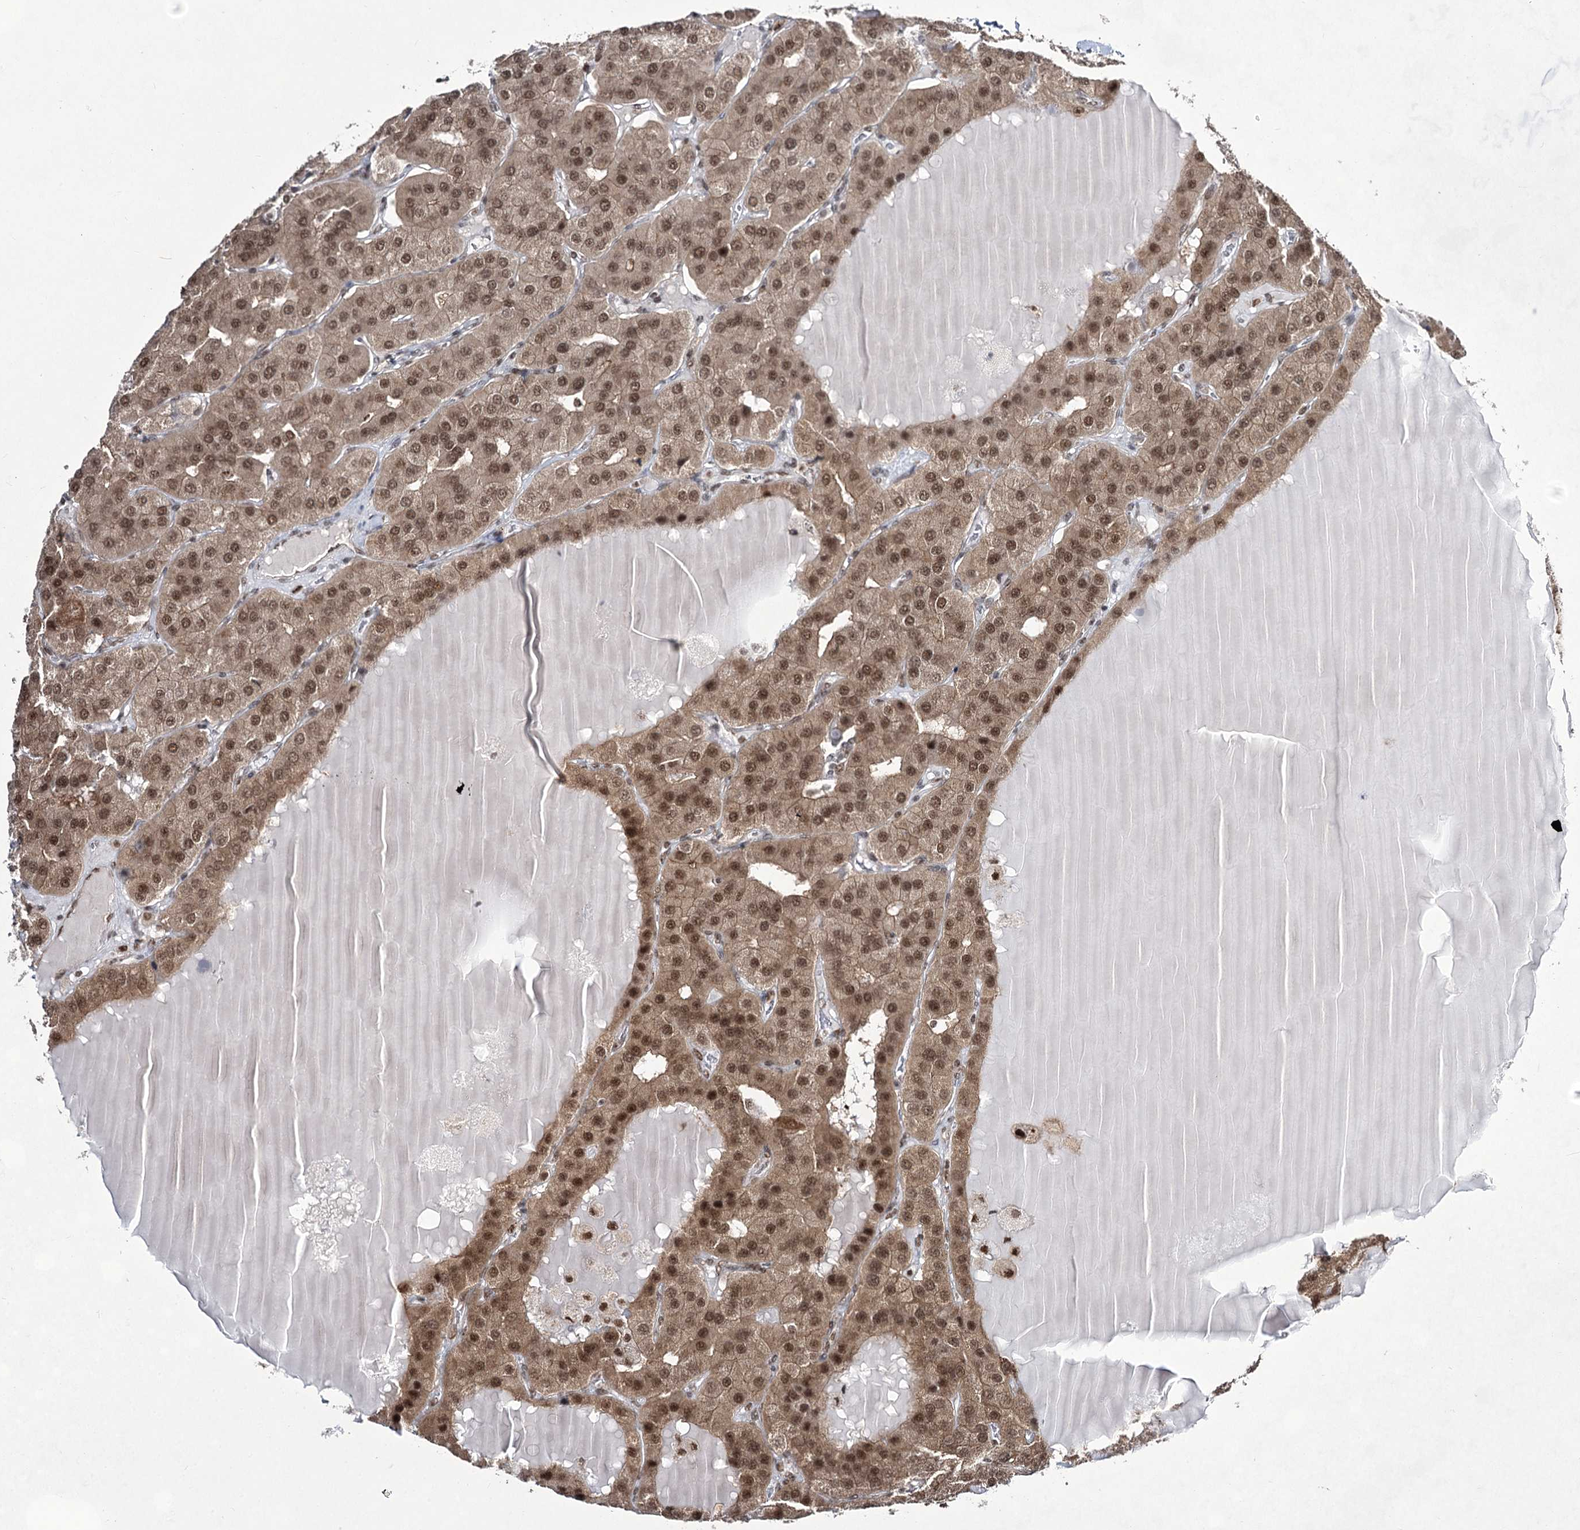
{"staining": {"intensity": "strong", "quantity": ">75%", "location": "cytoplasmic/membranous,nuclear"}, "tissue": "parathyroid gland", "cell_type": "Glandular cells", "image_type": "normal", "snomed": [{"axis": "morphology", "description": "Normal tissue, NOS"}, {"axis": "morphology", "description": "Adenoma, NOS"}, {"axis": "topography", "description": "Parathyroid gland"}], "caption": "Benign parathyroid gland was stained to show a protein in brown. There is high levels of strong cytoplasmic/membranous,nuclear staining in approximately >75% of glandular cells.", "gene": "ZCCHC8", "patient": {"sex": "female", "age": 86}}